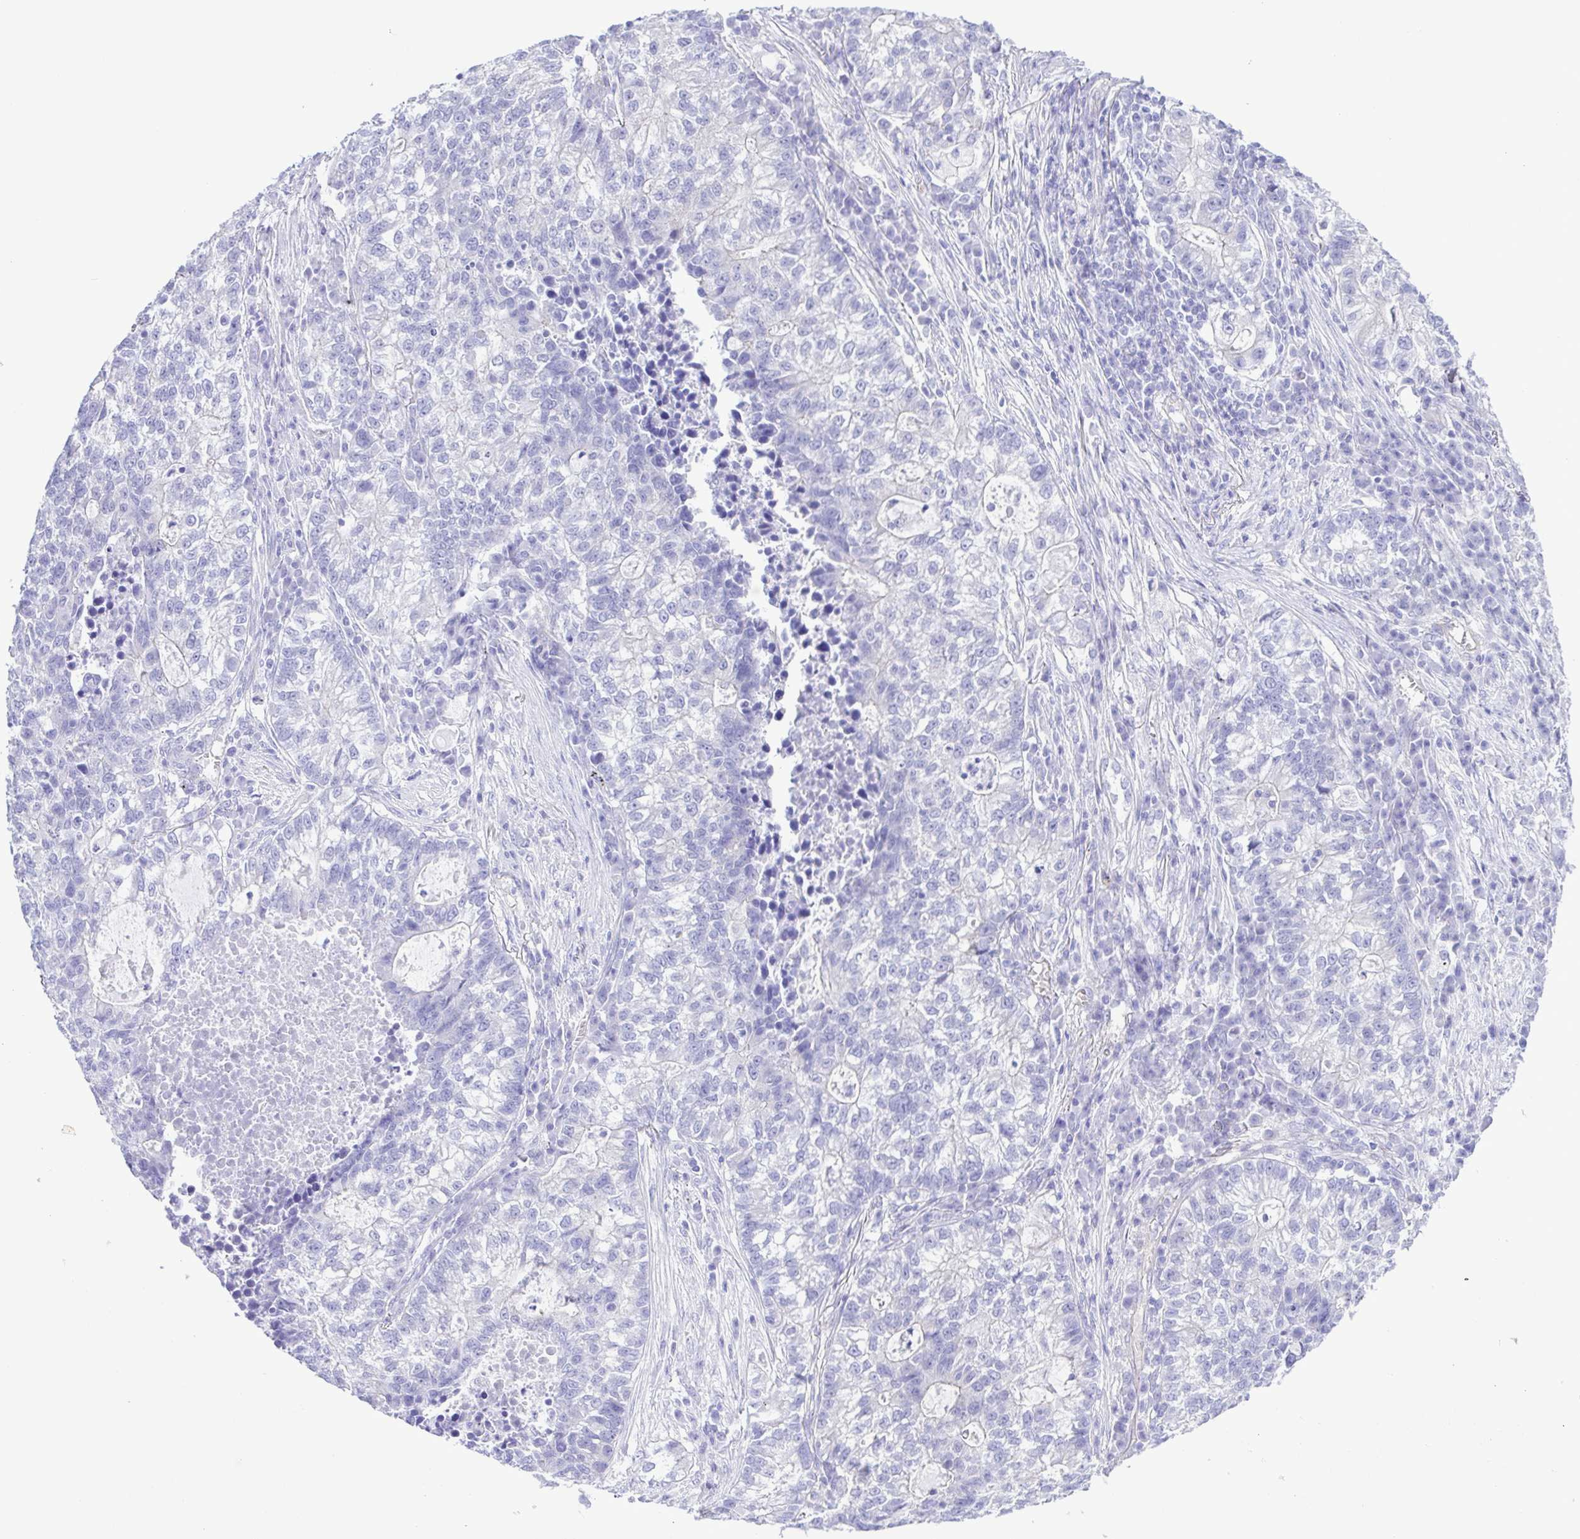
{"staining": {"intensity": "negative", "quantity": "none", "location": "none"}, "tissue": "lung cancer", "cell_type": "Tumor cells", "image_type": "cancer", "snomed": [{"axis": "morphology", "description": "Adenocarcinoma, NOS"}, {"axis": "topography", "description": "Lung"}], "caption": "An immunohistochemistry photomicrograph of lung cancer (adenocarcinoma) is shown. There is no staining in tumor cells of lung cancer (adenocarcinoma).", "gene": "CYP11A1", "patient": {"sex": "male", "age": 57}}